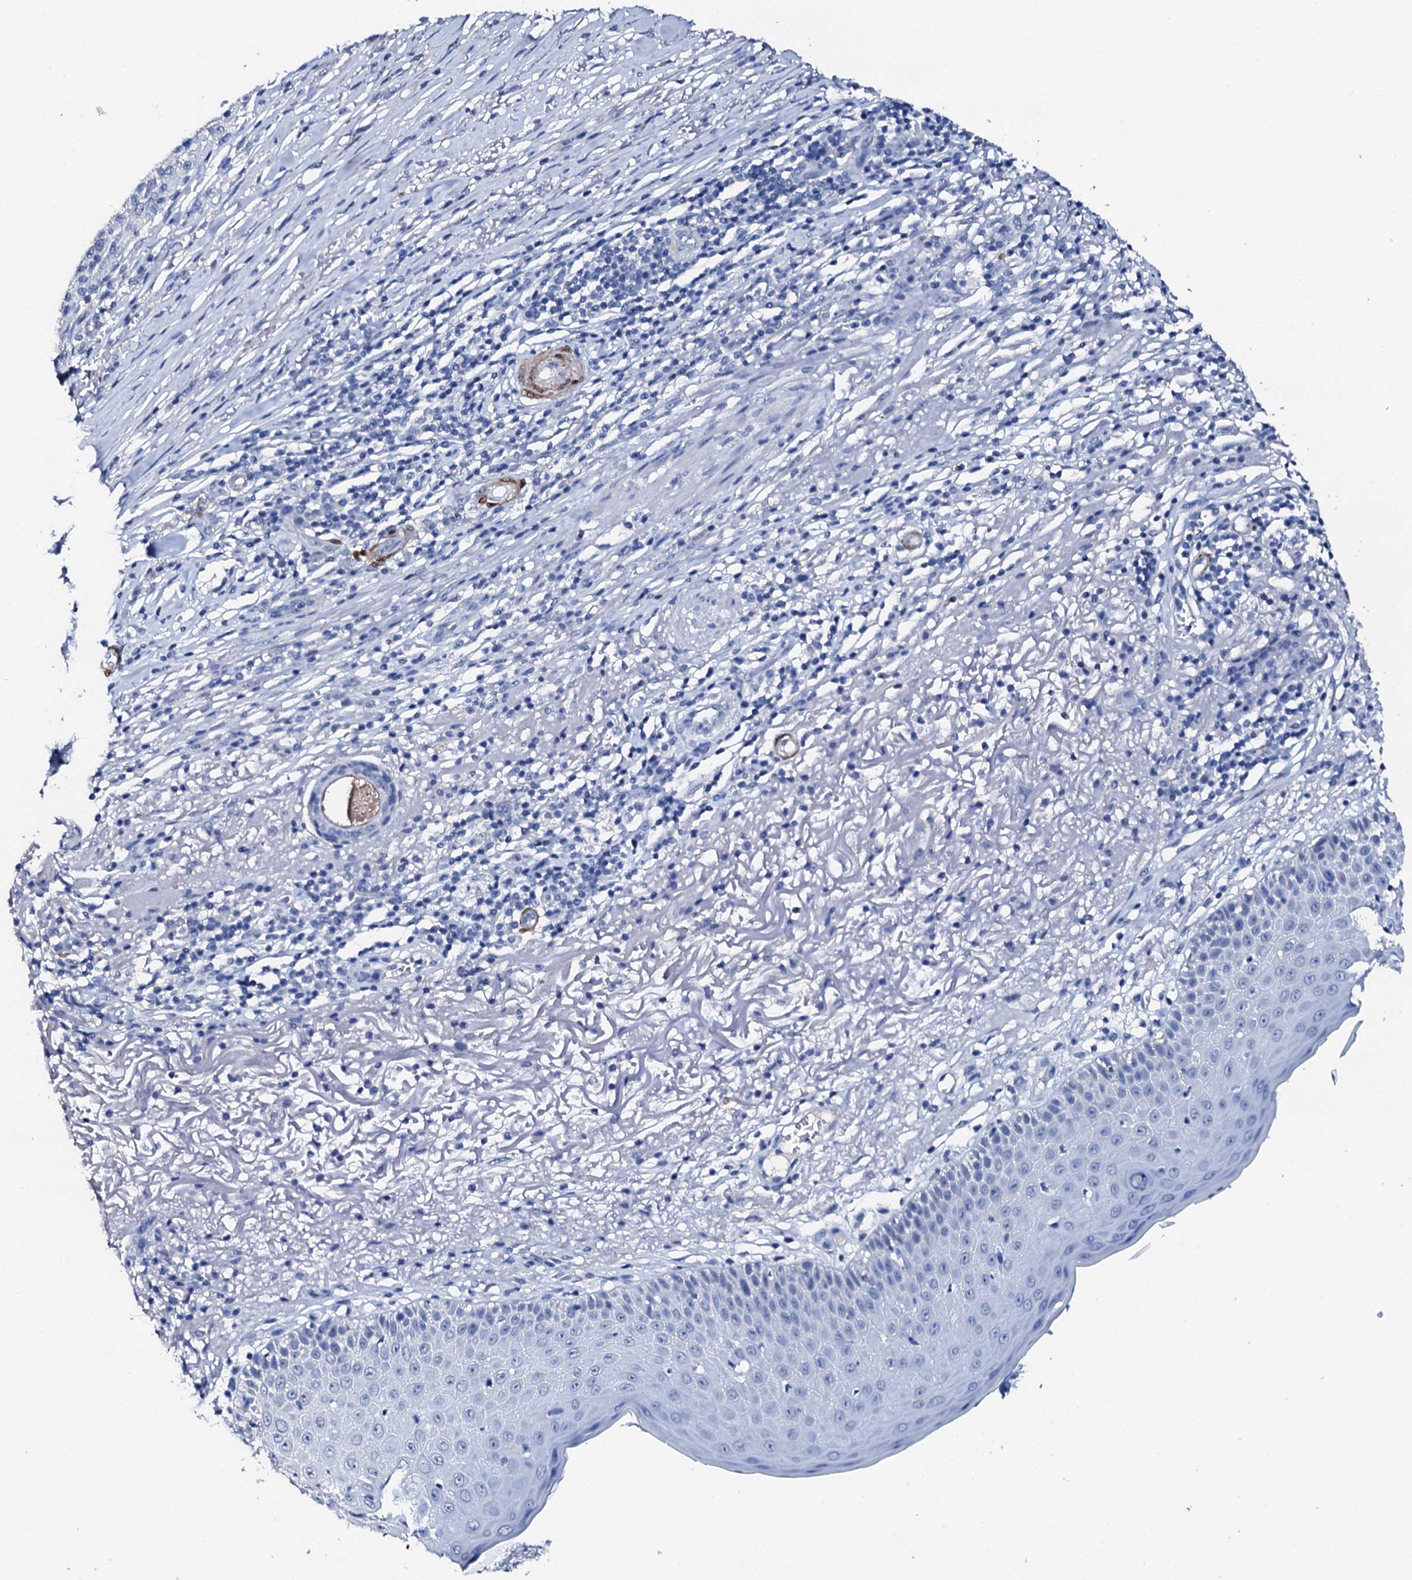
{"staining": {"intensity": "negative", "quantity": "none", "location": "none"}, "tissue": "melanoma", "cell_type": "Tumor cells", "image_type": "cancer", "snomed": [{"axis": "morphology", "description": "Necrosis, NOS"}, {"axis": "morphology", "description": "Malignant melanoma, NOS"}, {"axis": "topography", "description": "Skin"}], "caption": "Immunohistochemistry (IHC) of melanoma exhibits no positivity in tumor cells.", "gene": "NRIP2", "patient": {"sex": "female", "age": 87}}